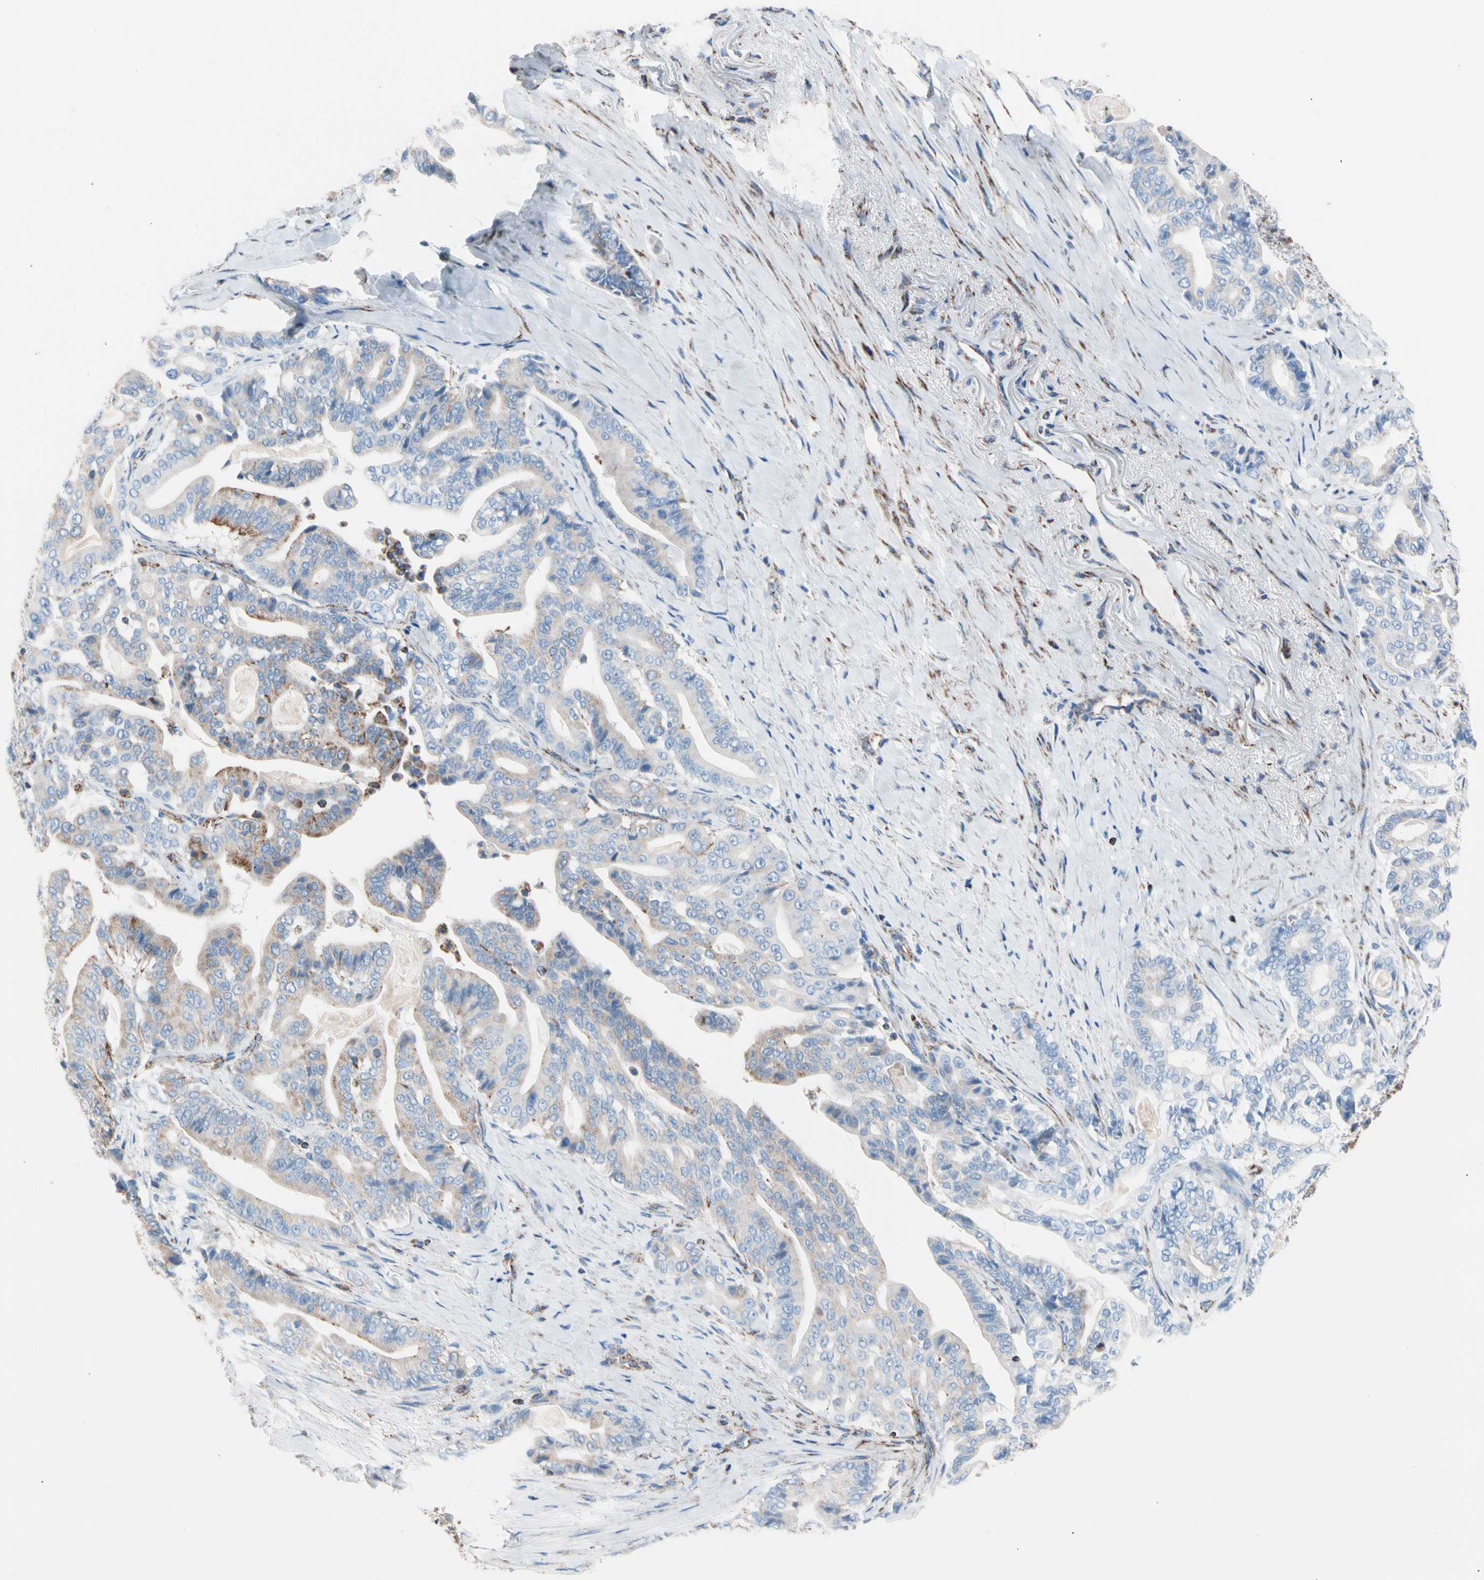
{"staining": {"intensity": "strong", "quantity": "<25%", "location": "cytoplasmic/membranous"}, "tissue": "pancreatic cancer", "cell_type": "Tumor cells", "image_type": "cancer", "snomed": [{"axis": "morphology", "description": "Adenocarcinoma, NOS"}, {"axis": "topography", "description": "Pancreas"}], "caption": "Protein expression analysis of pancreatic adenocarcinoma exhibits strong cytoplasmic/membranous positivity in approximately <25% of tumor cells.", "gene": "HK1", "patient": {"sex": "male", "age": 63}}